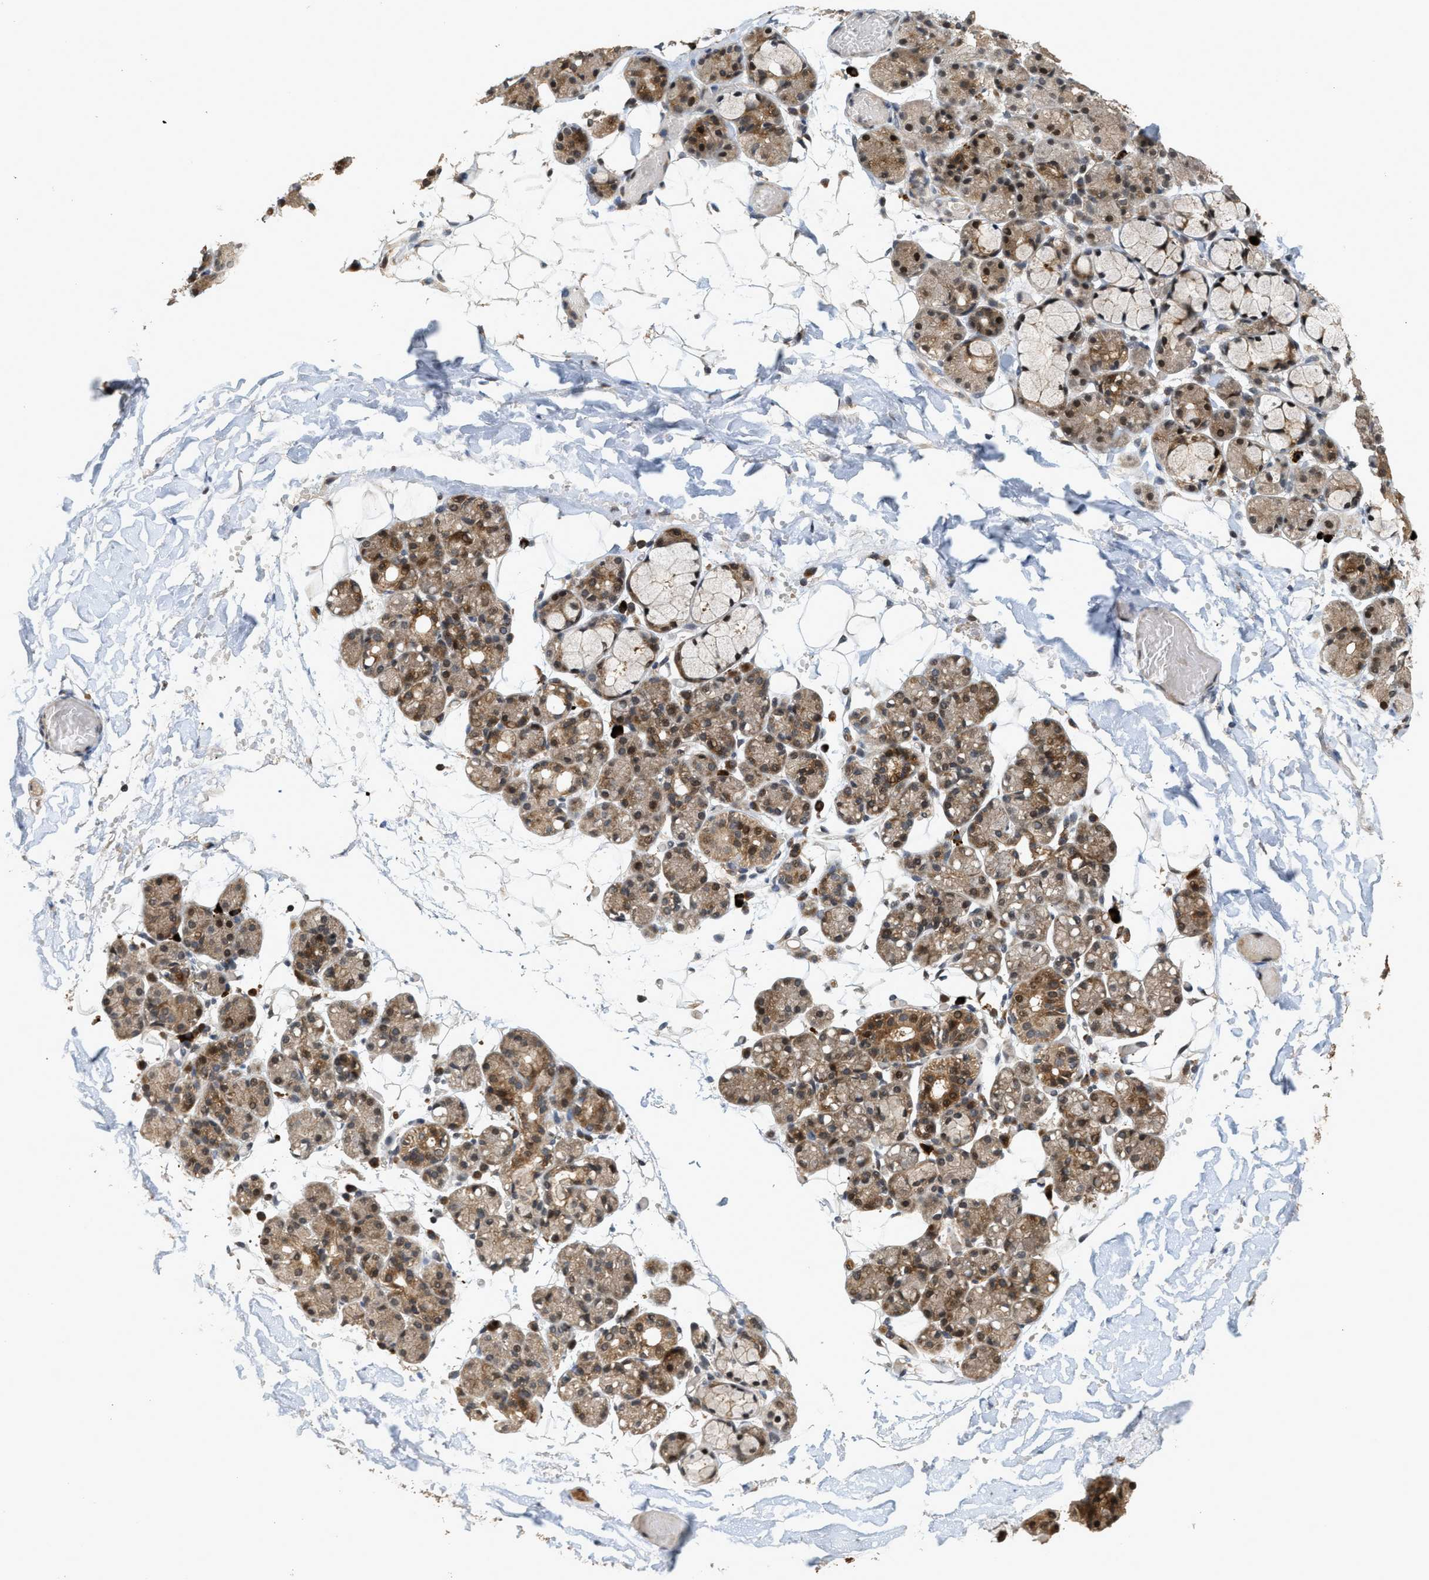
{"staining": {"intensity": "strong", "quantity": "25%-75%", "location": "cytoplasmic/membranous,nuclear"}, "tissue": "salivary gland", "cell_type": "Glandular cells", "image_type": "normal", "snomed": [{"axis": "morphology", "description": "Normal tissue, NOS"}, {"axis": "topography", "description": "Salivary gland"}], "caption": "Immunohistochemistry (IHC) image of unremarkable salivary gland stained for a protein (brown), which demonstrates high levels of strong cytoplasmic/membranous,nuclear positivity in about 25%-75% of glandular cells.", "gene": "ELP2", "patient": {"sex": "male", "age": 63}}